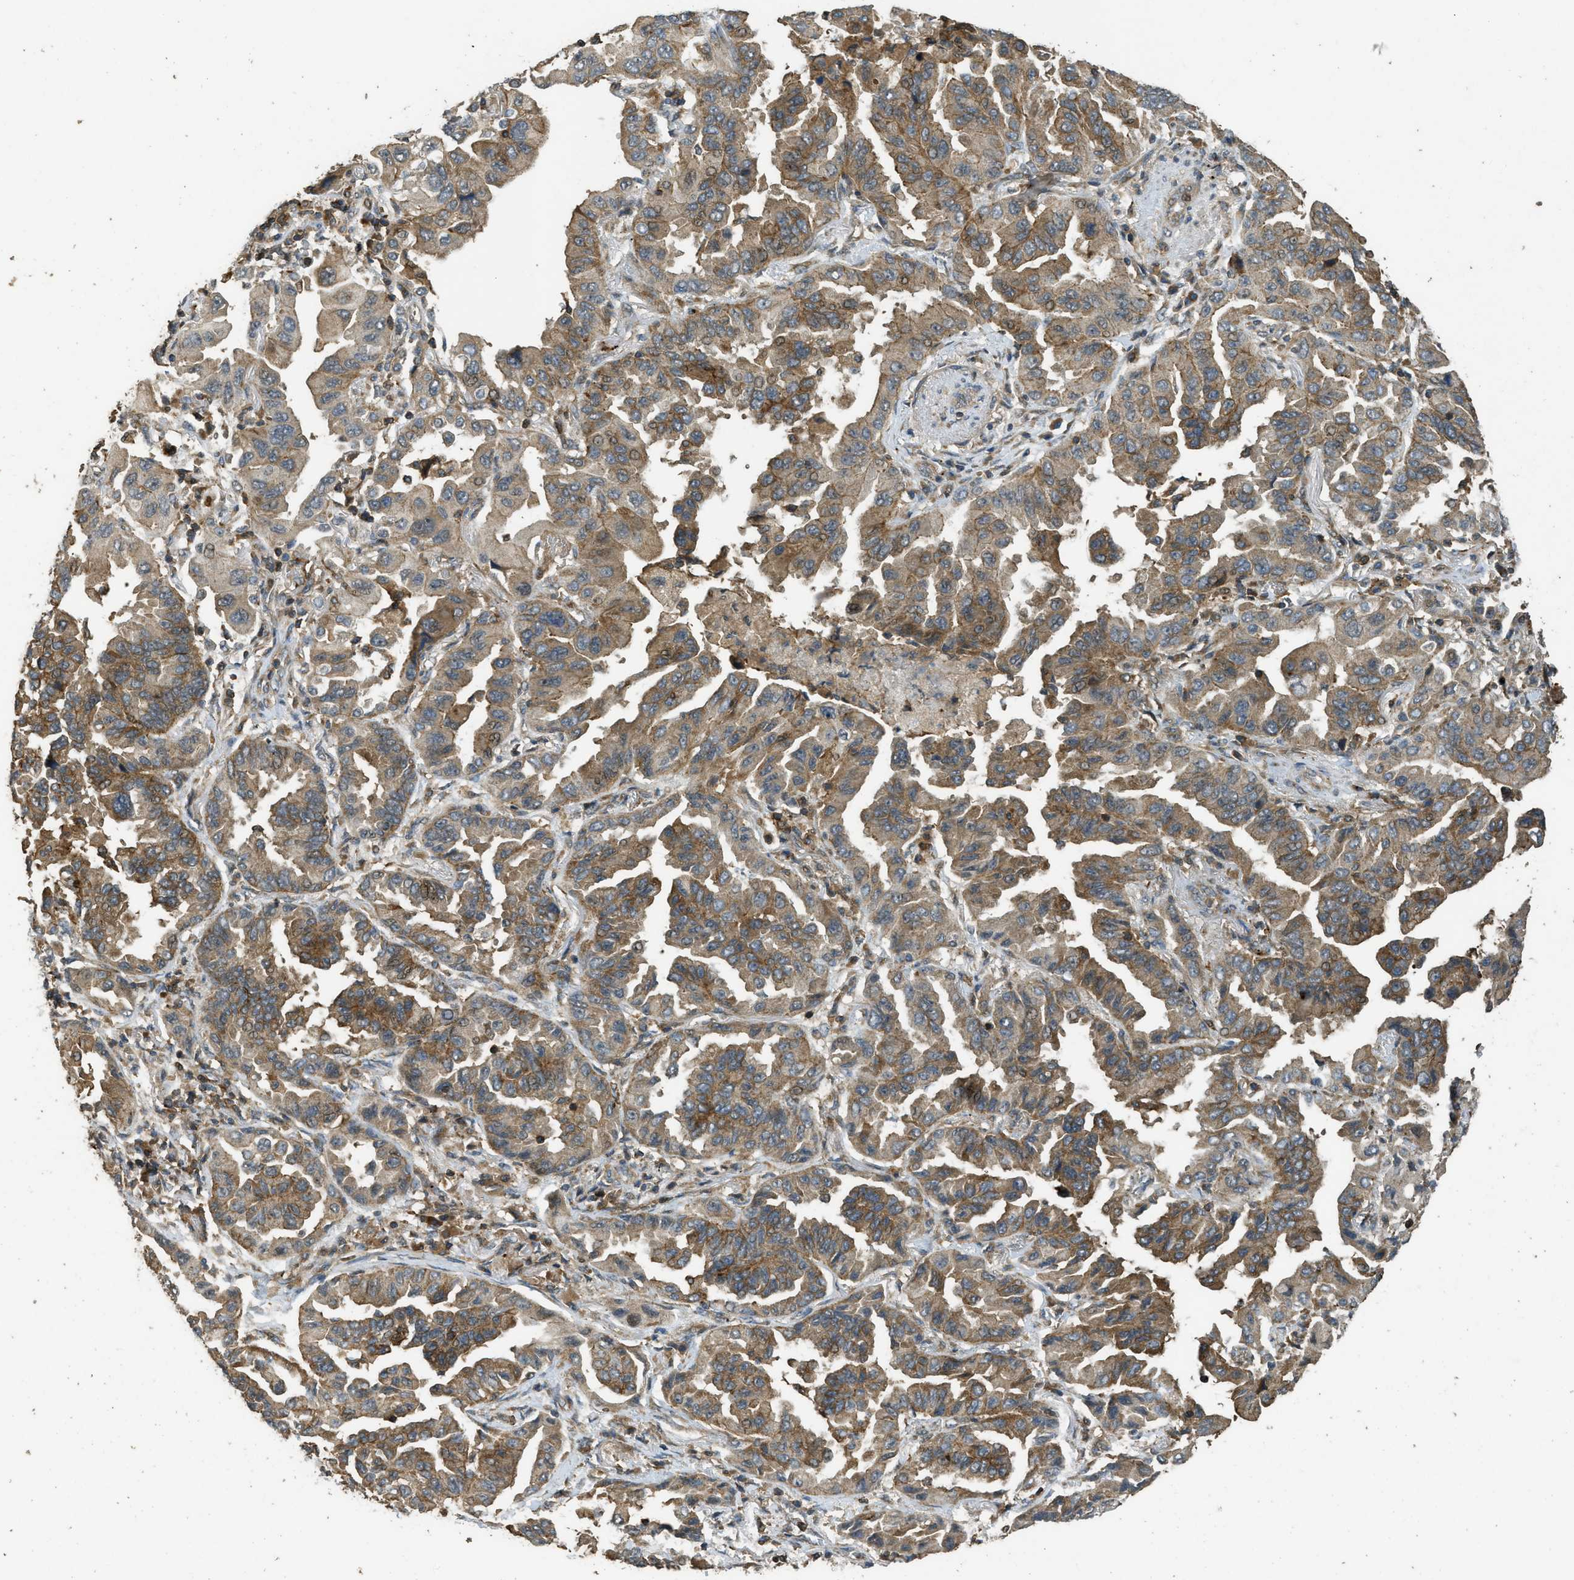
{"staining": {"intensity": "moderate", "quantity": ">75%", "location": "cytoplasmic/membranous"}, "tissue": "lung cancer", "cell_type": "Tumor cells", "image_type": "cancer", "snomed": [{"axis": "morphology", "description": "Adenocarcinoma, NOS"}, {"axis": "topography", "description": "Lung"}], "caption": "There is medium levels of moderate cytoplasmic/membranous positivity in tumor cells of adenocarcinoma (lung), as demonstrated by immunohistochemical staining (brown color).", "gene": "PPP6R3", "patient": {"sex": "female", "age": 65}}